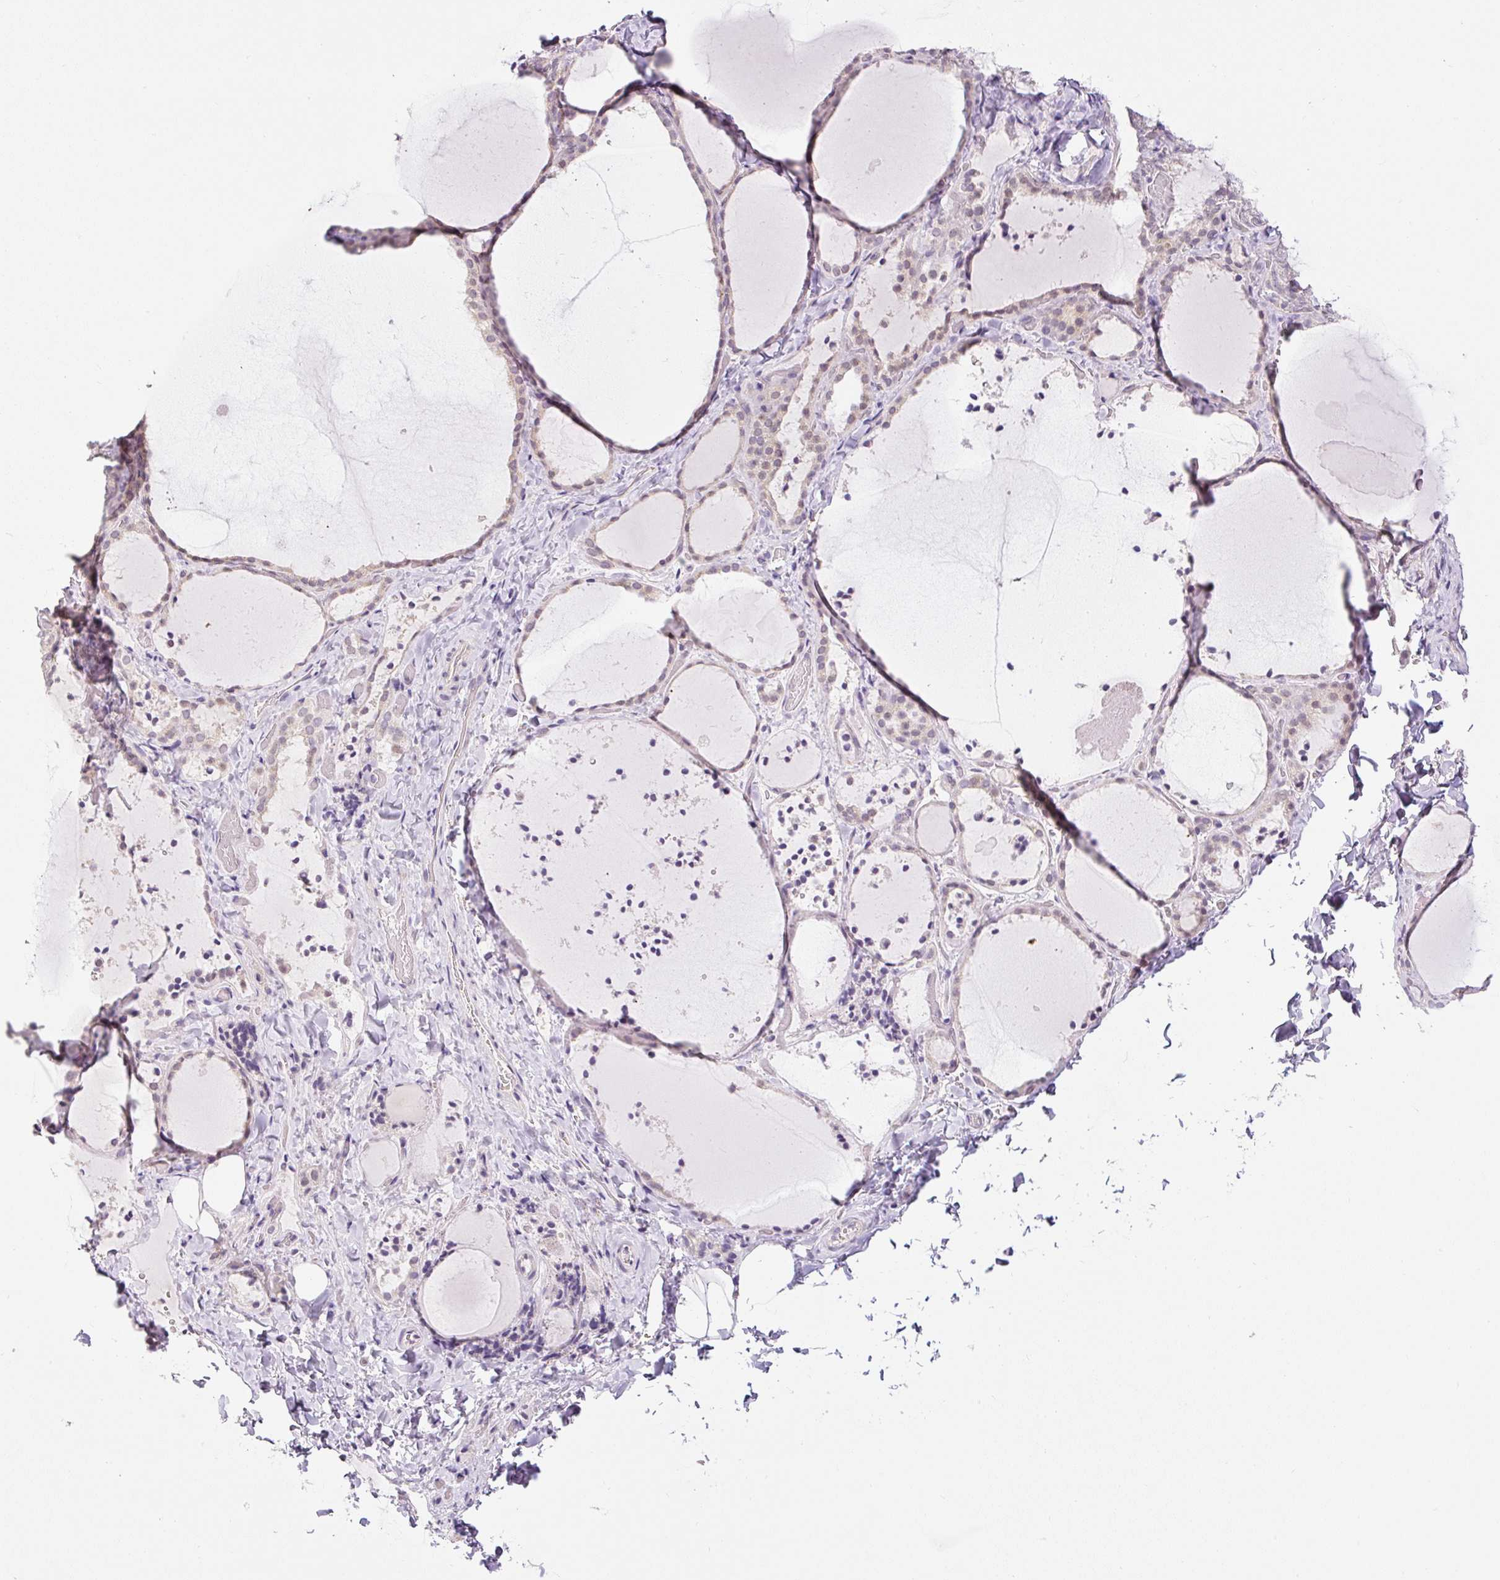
{"staining": {"intensity": "weak", "quantity": "25%-75%", "location": "nuclear"}, "tissue": "thyroid gland", "cell_type": "Glandular cells", "image_type": "normal", "snomed": [{"axis": "morphology", "description": "Normal tissue, NOS"}, {"axis": "topography", "description": "Thyroid gland"}], "caption": "A brown stain labels weak nuclear expression of a protein in glandular cells of unremarkable thyroid gland.", "gene": "RACGAP1", "patient": {"sex": "female", "age": 22}}